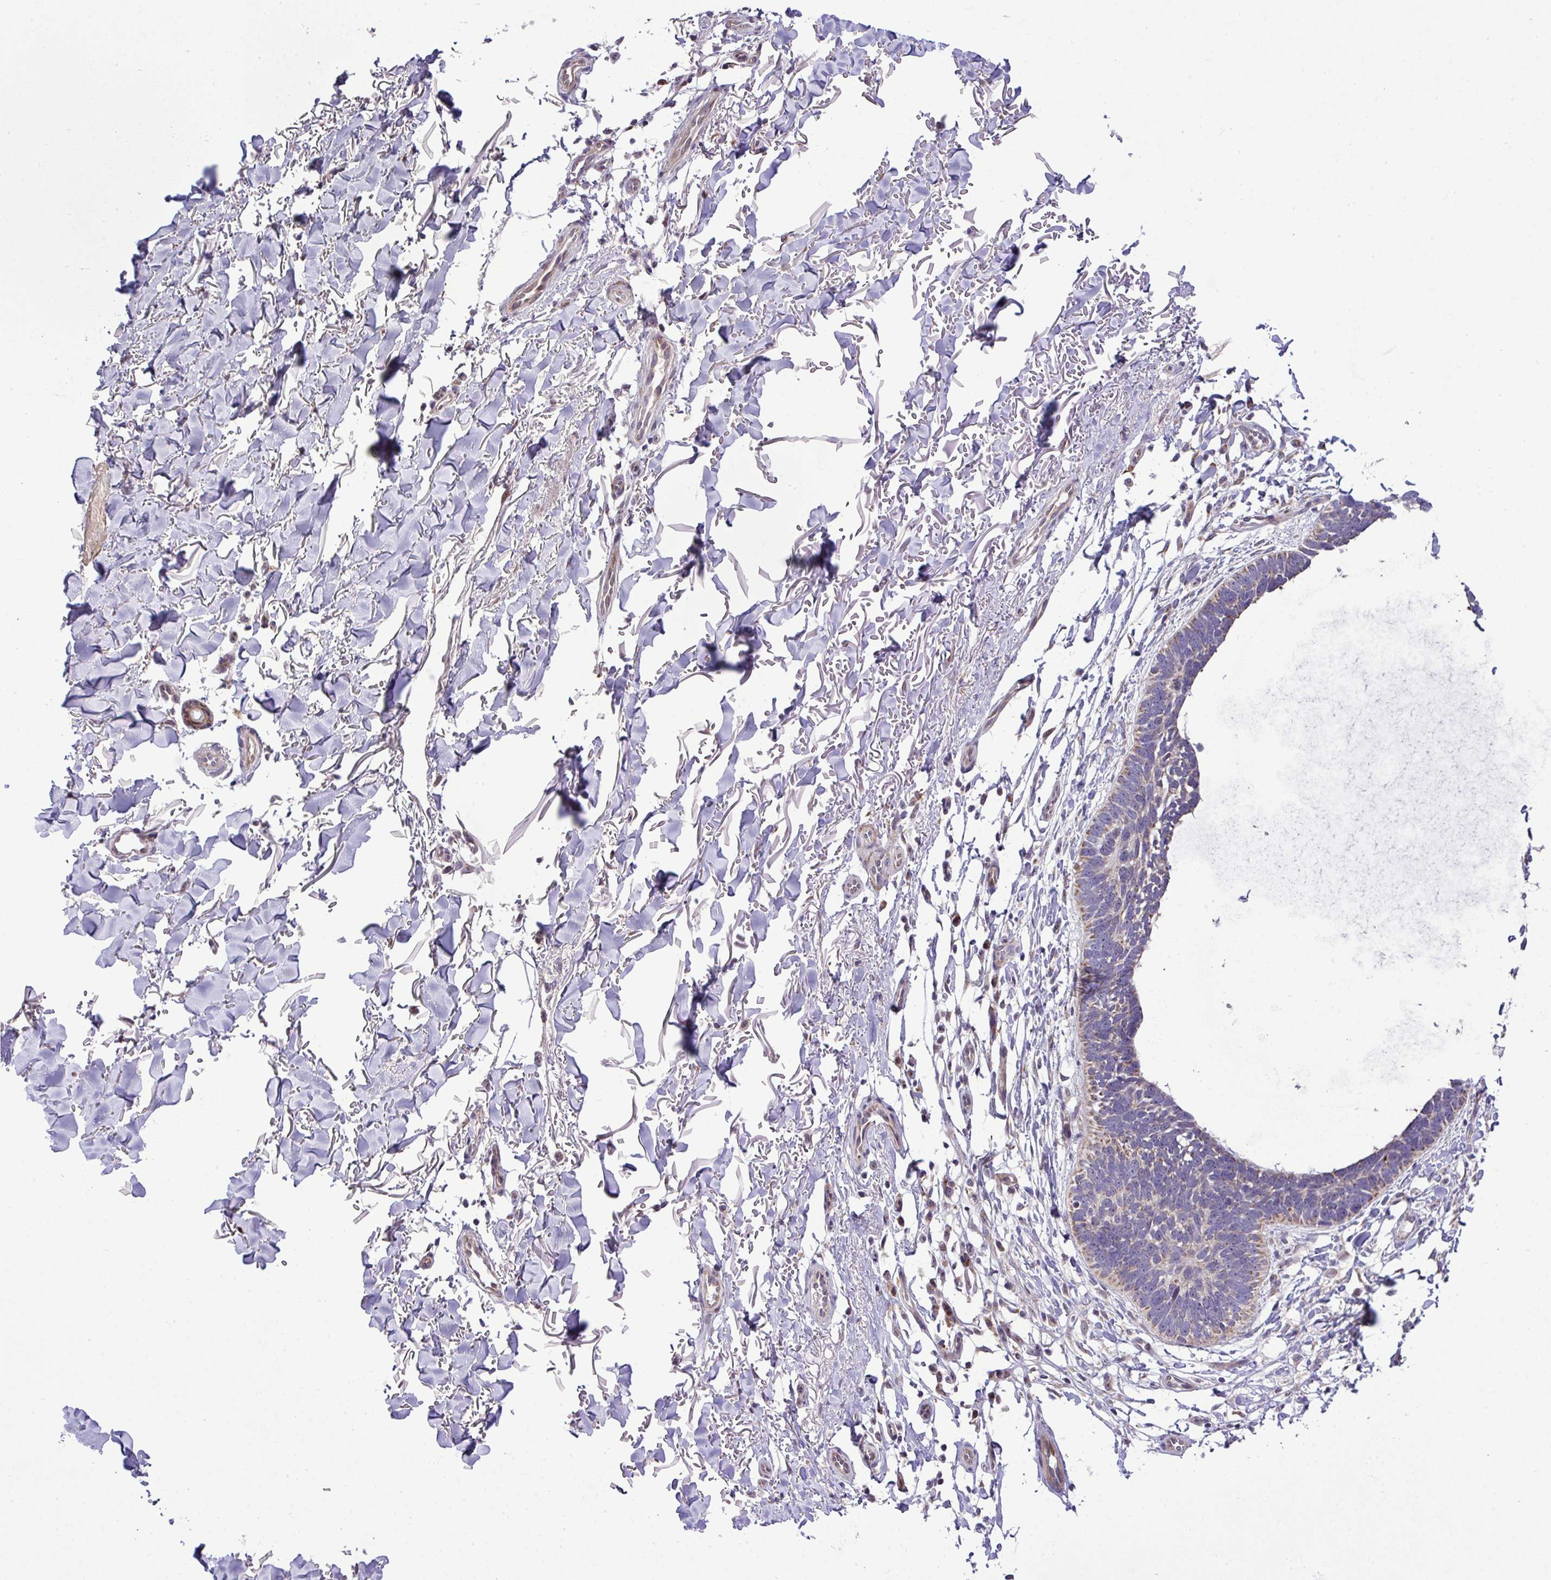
{"staining": {"intensity": "moderate", "quantity": "25%-75%", "location": "cytoplasmic/membranous"}, "tissue": "skin cancer", "cell_type": "Tumor cells", "image_type": "cancer", "snomed": [{"axis": "morphology", "description": "Normal tissue, NOS"}, {"axis": "morphology", "description": "Basal cell carcinoma"}, {"axis": "topography", "description": "Skin"}], "caption": "A micrograph of skin cancer stained for a protein demonstrates moderate cytoplasmic/membranous brown staining in tumor cells.", "gene": "B3GNT9", "patient": {"sex": "male", "age": 77}}